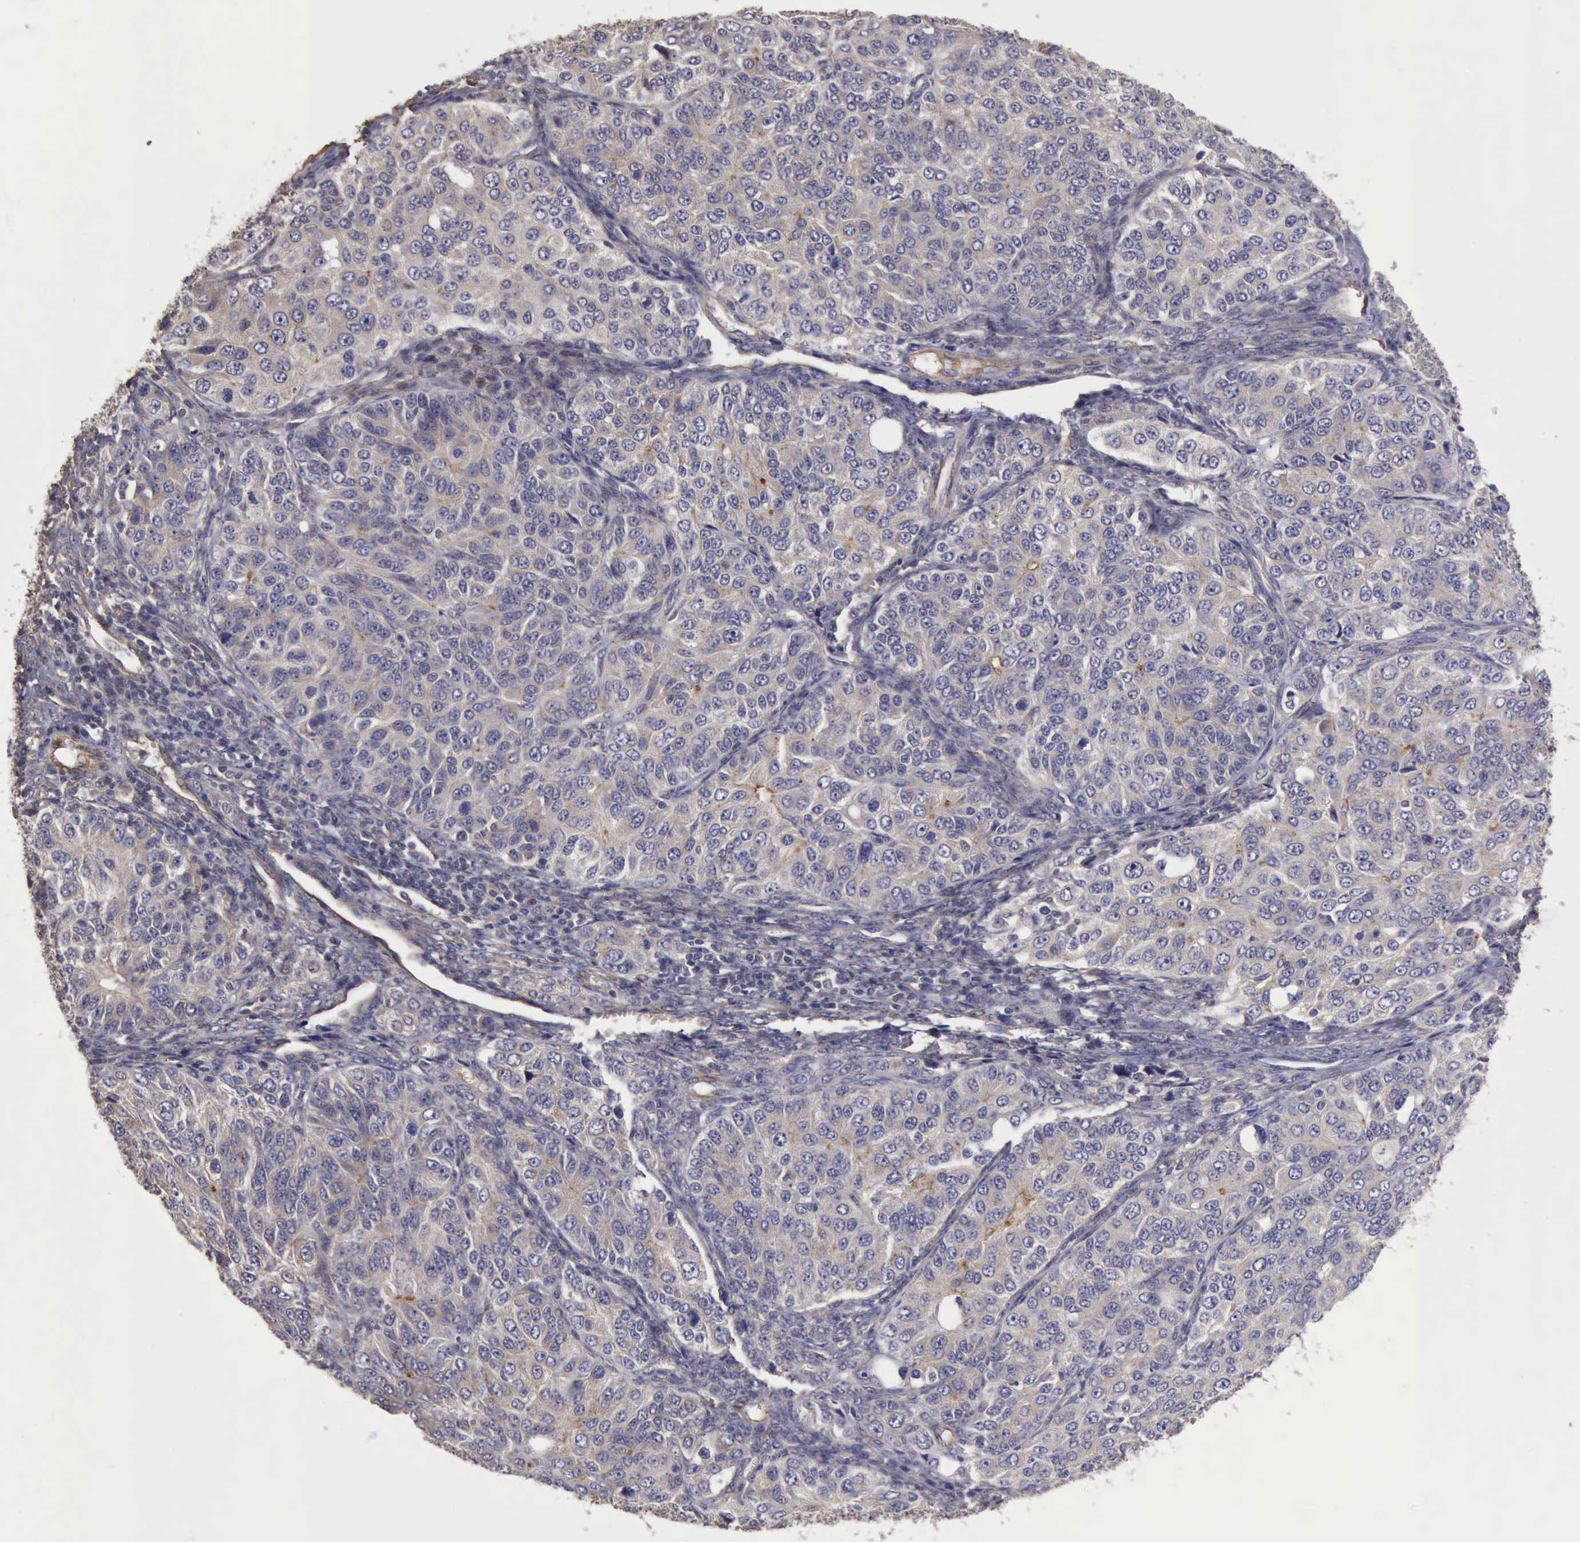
{"staining": {"intensity": "negative", "quantity": "none", "location": "none"}, "tissue": "ovarian cancer", "cell_type": "Tumor cells", "image_type": "cancer", "snomed": [{"axis": "morphology", "description": "Carcinoma, endometroid"}, {"axis": "topography", "description": "Ovary"}], "caption": "The micrograph reveals no staining of tumor cells in endometroid carcinoma (ovarian).", "gene": "BMX", "patient": {"sex": "female", "age": 51}}